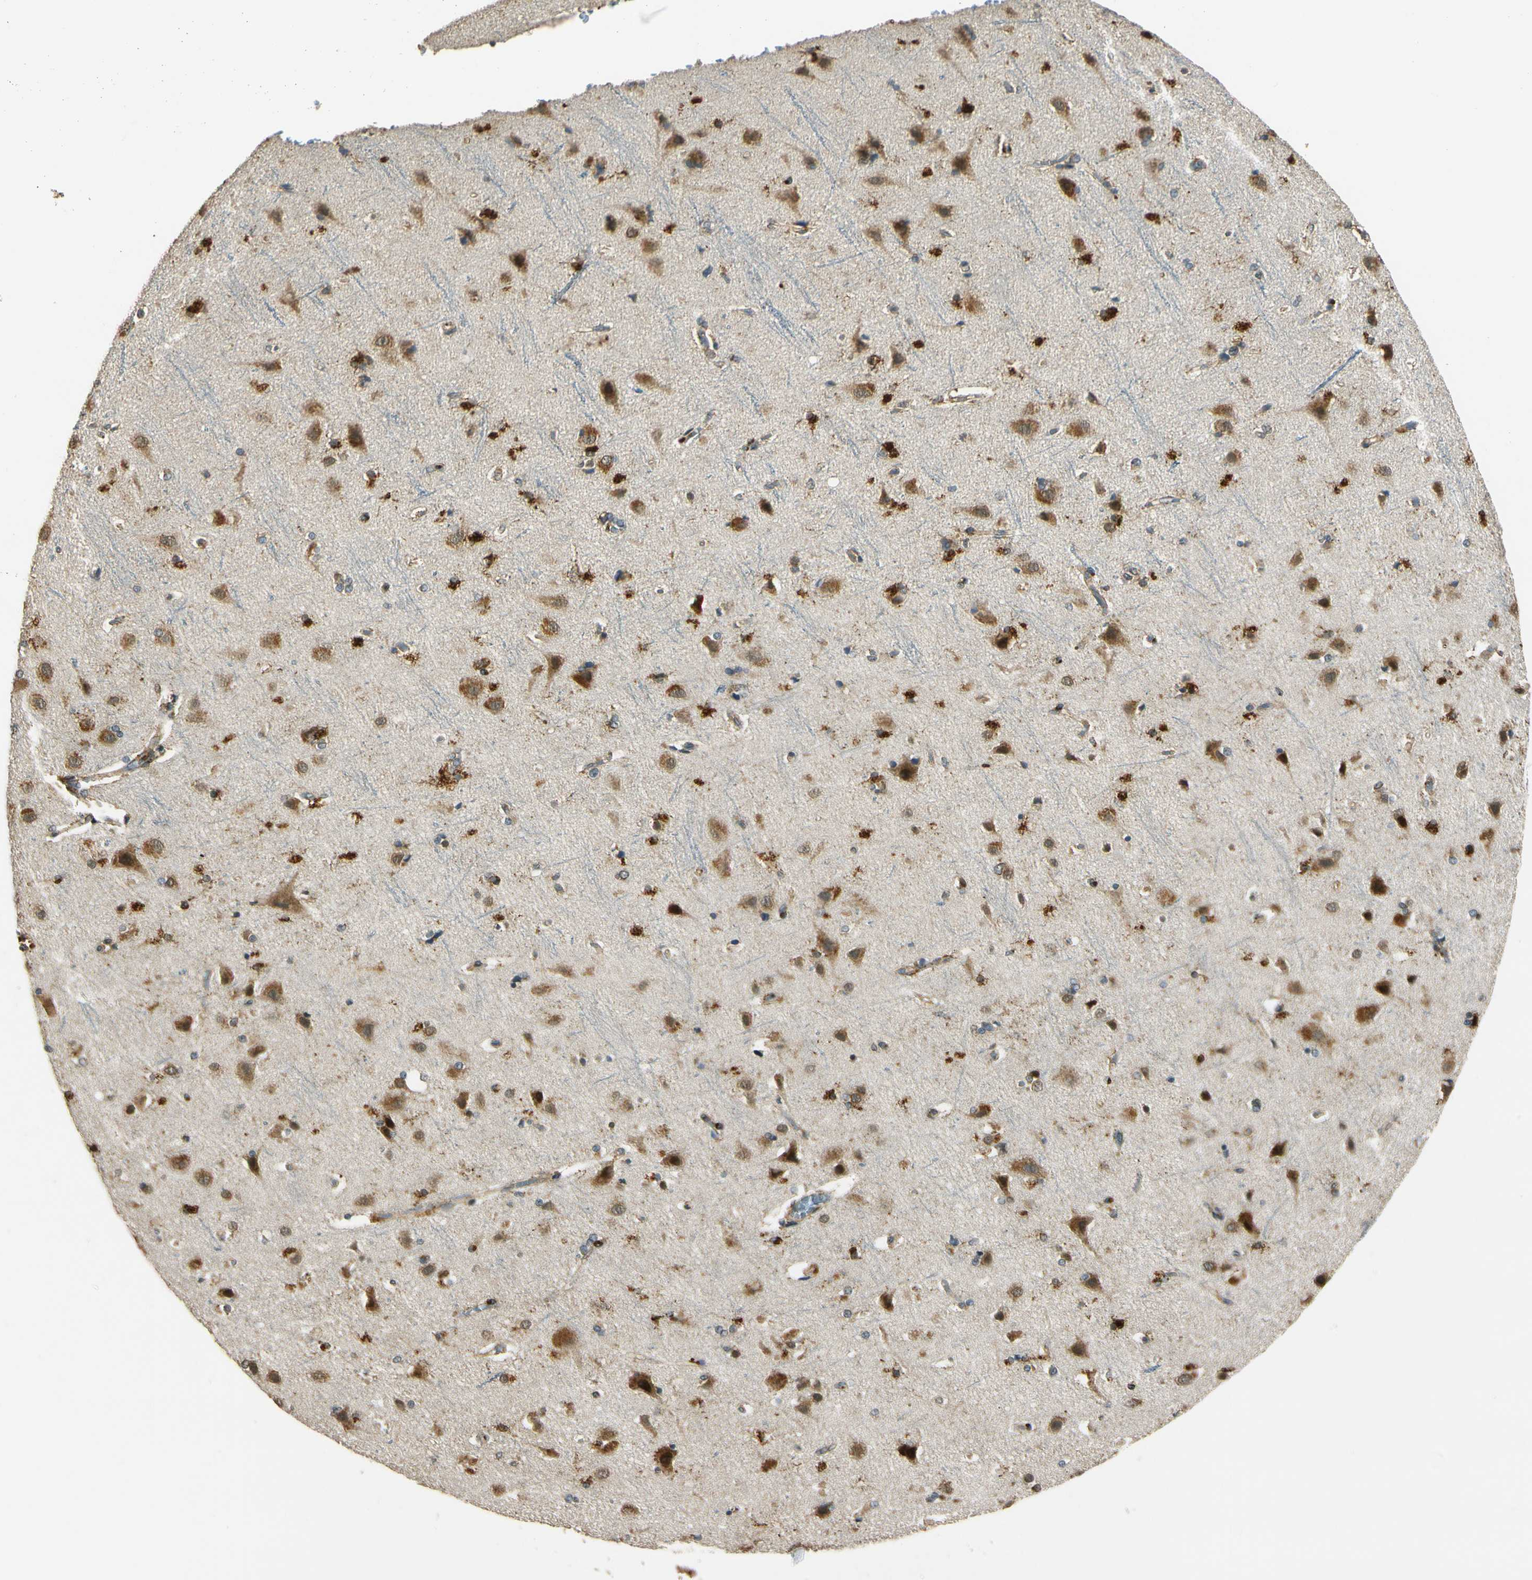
{"staining": {"intensity": "weak", "quantity": "25%-75%", "location": "cytoplasmic/membranous"}, "tissue": "cerebral cortex", "cell_type": "Endothelial cells", "image_type": "normal", "snomed": [{"axis": "morphology", "description": "Normal tissue, NOS"}, {"axis": "topography", "description": "Cerebral cortex"}], "caption": "Unremarkable cerebral cortex shows weak cytoplasmic/membranous expression in approximately 25%-75% of endothelial cells, visualized by immunohistochemistry. The staining was performed using DAB, with brown indicating positive protein expression. Nuclei are stained blue with hematoxylin.", "gene": "LAMTOR1", "patient": {"sex": "female", "age": 54}}